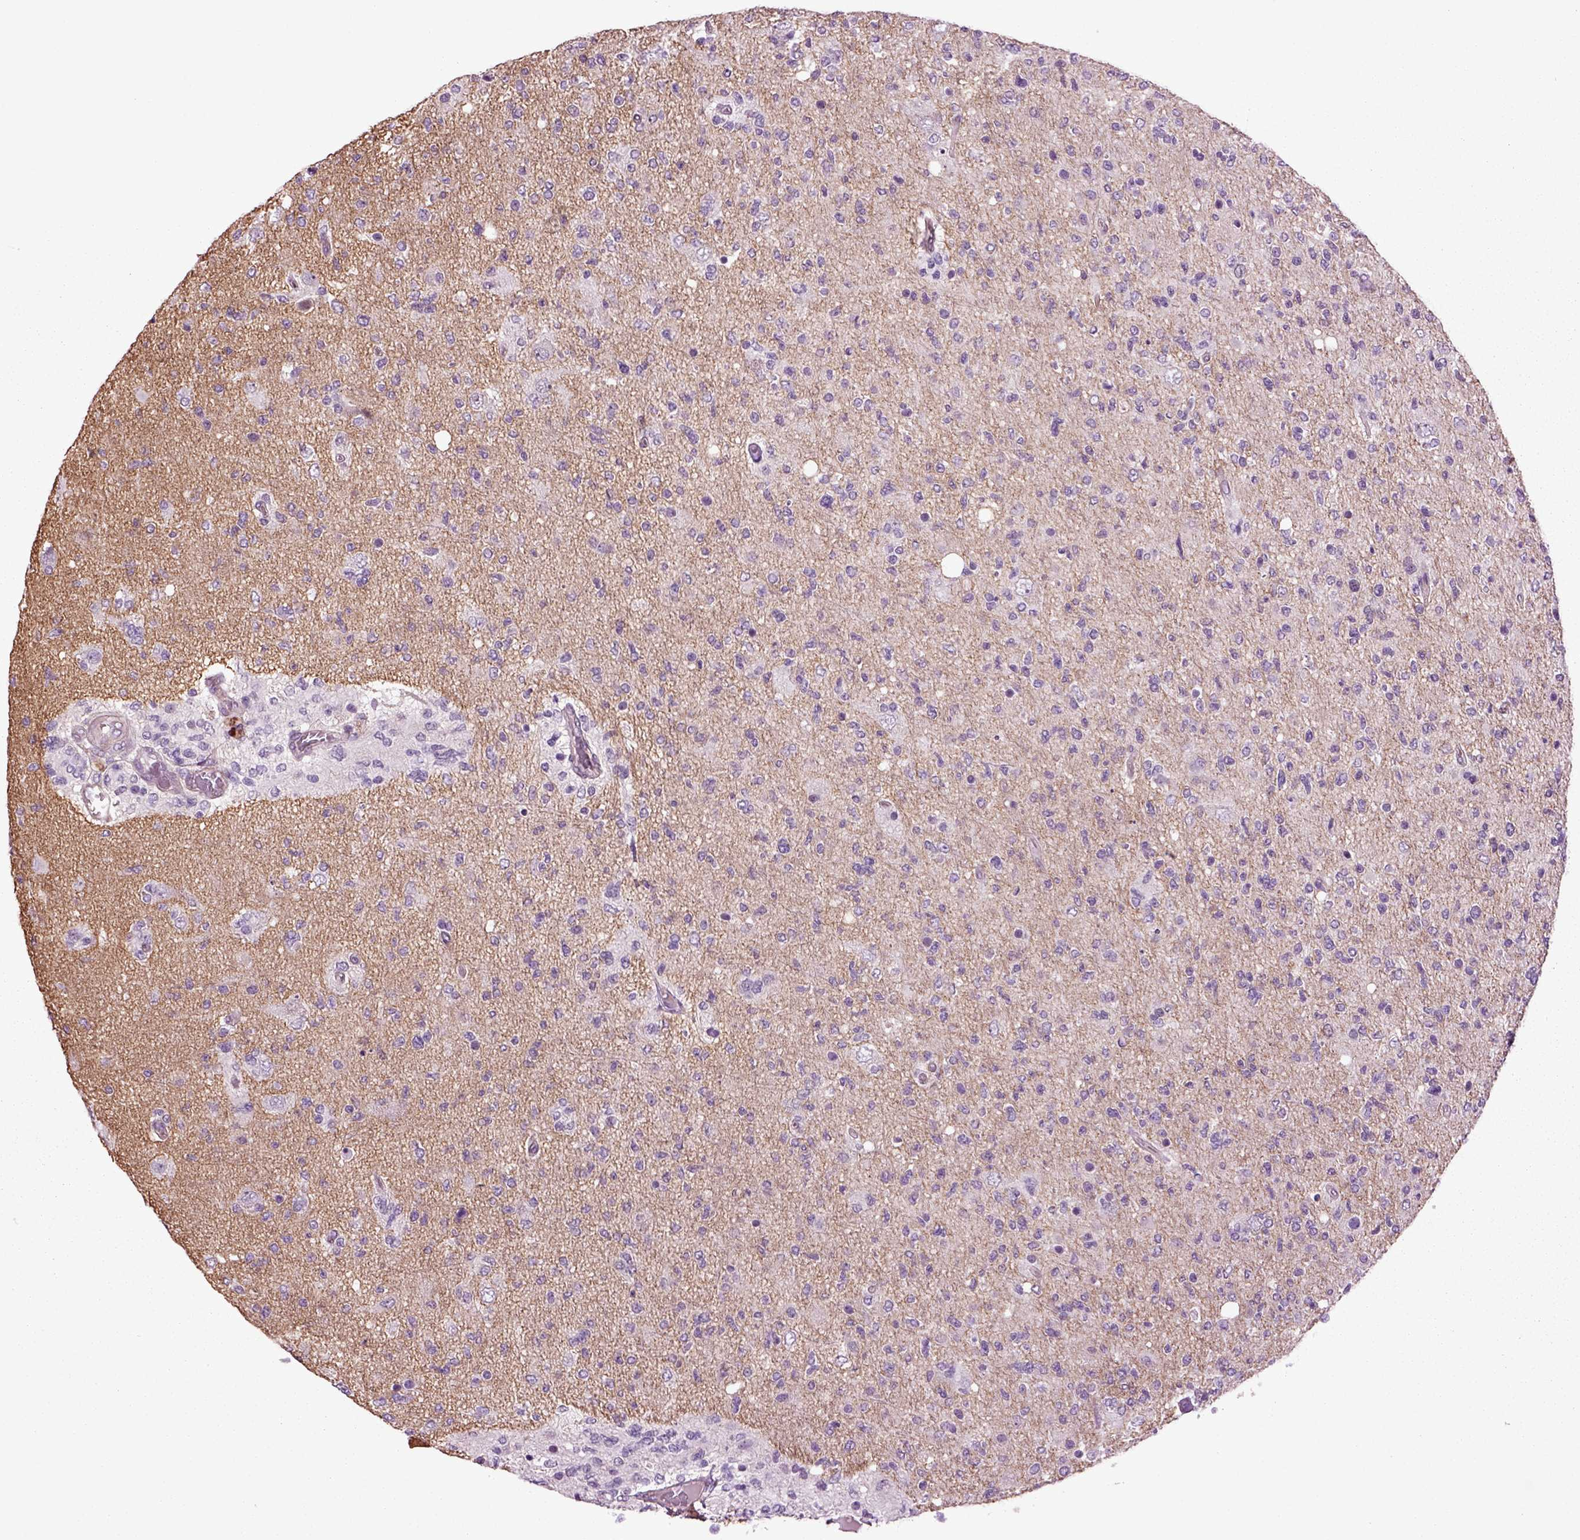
{"staining": {"intensity": "negative", "quantity": "none", "location": "none"}, "tissue": "glioma", "cell_type": "Tumor cells", "image_type": "cancer", "snomed": [{"axis": "morphology", "description": "Glioma, malignant, High grade"}, {"axis": "topography", "description": "Cerebral cortex"}], "caption": "A high-resolution photomicrograph shows immunohistochemistry (IHC) staining of glioma, which shows no significant staining in tumor cells.", "gene": "HAGHL", "patient": {"sex": "male", "age": 70}}